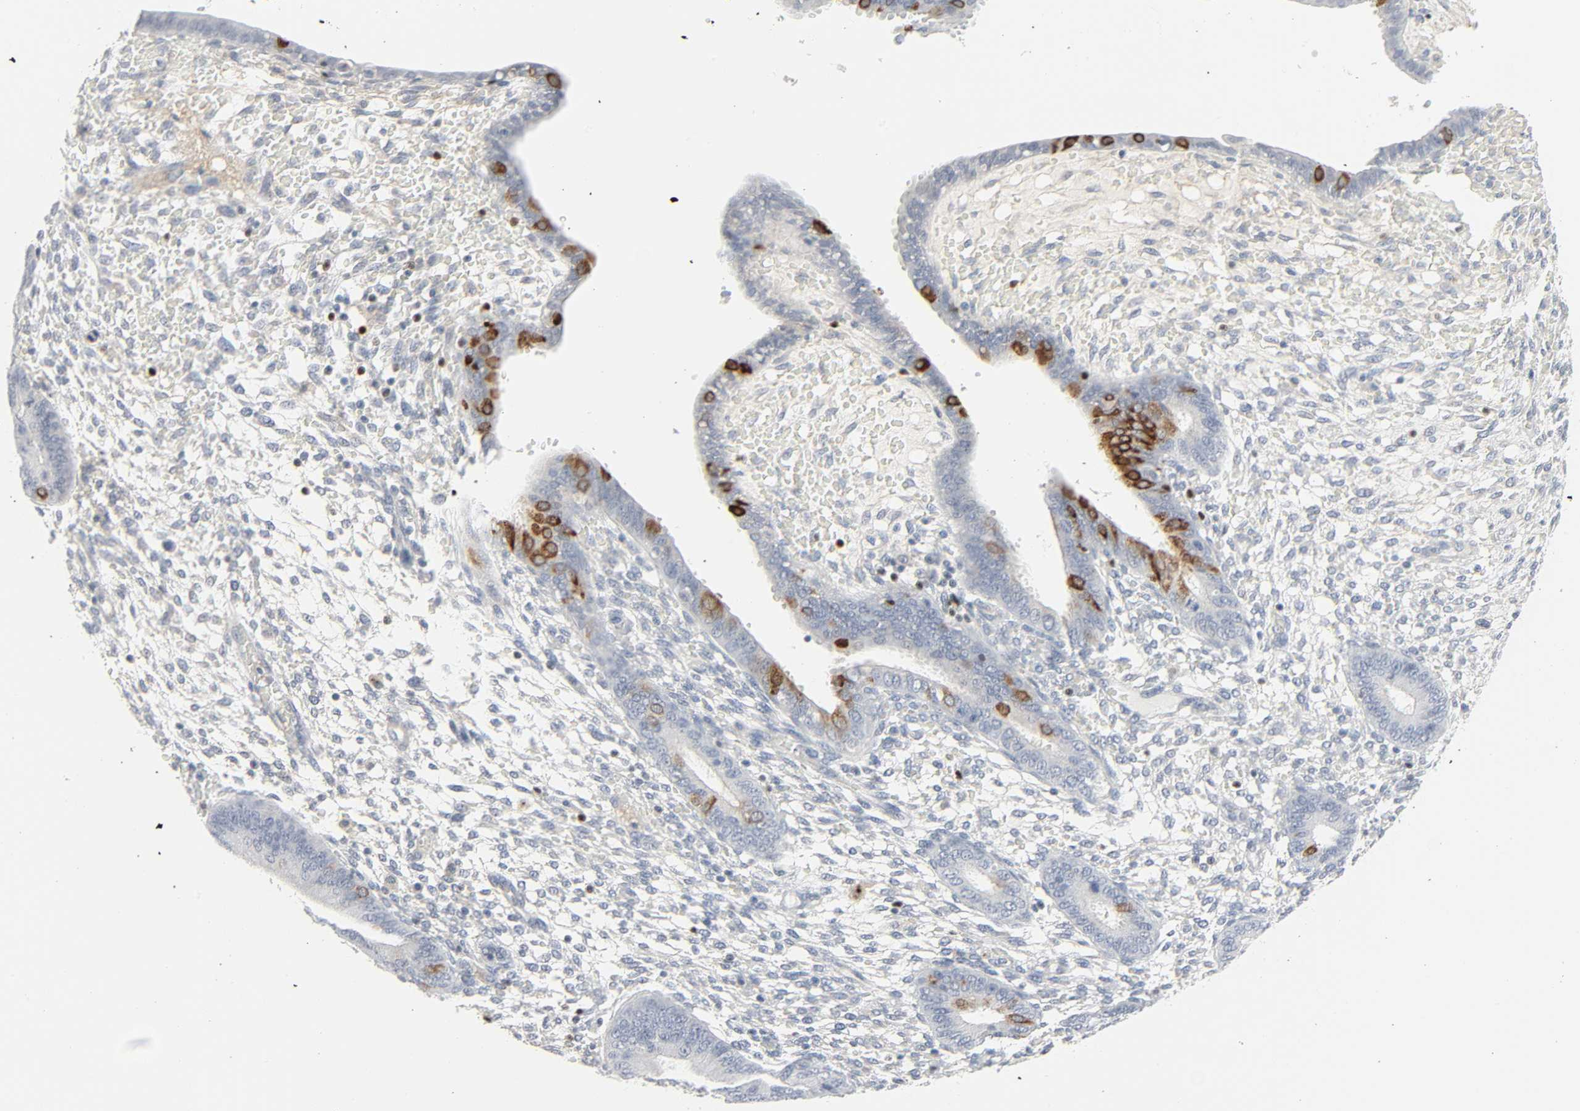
{"staining": {"intensity": "moderate", "quantity": "25%-75%", "location": "nuclear"}, "tissue": "endometrium", "cell_type": "Cells in endometrial stroma", "image_type": "normal", "snomed": [{"axis": "morphology", "description": "Normal tissue, NOS"}, {"axis": "topography", "description": "Endometrium"}], "caption": "Immunohistochemistry photomicrograph of normal endometrium stained for a protein (brown), which demonstrates medium levels of moderate nuclear positivity in about 25%-75% of cells in endometrial stroma.", "gene": "ZBTB16", "patient": {"sex": "female", "age": 42}}